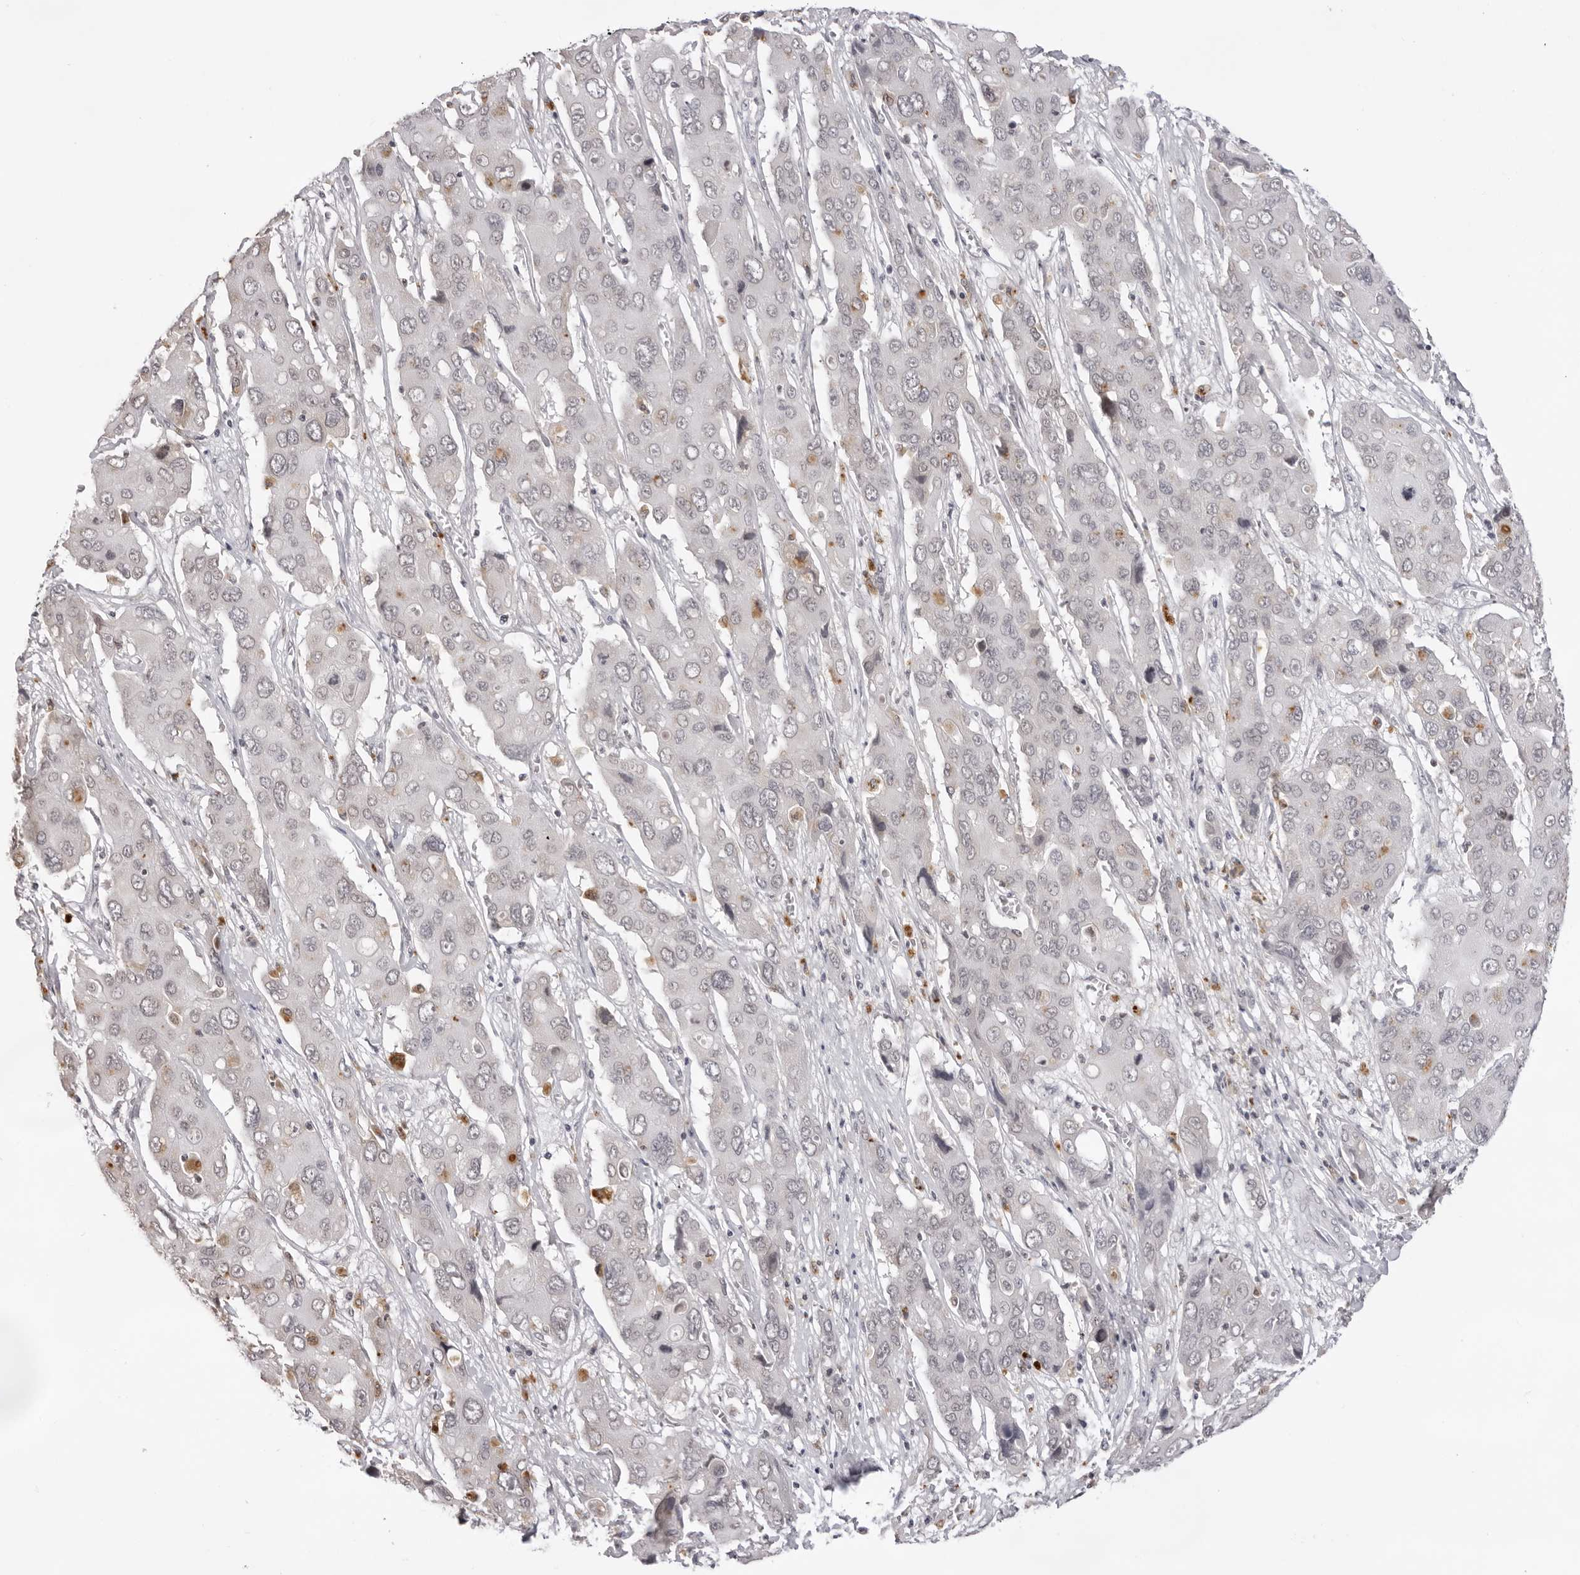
{"staining": {"intensity": "negative", "quantity": "none", "location": "none"}, "tissue": "liver cancer", "cell_type": "Tumor cells", "image_type": "cancer", "snomed": [{"axis": "morphology", "description": "Cholangiocarcinoma"}, {"axis": "topography", "description": "Liver"}], "caption": "Immunohistochemistry (IHC) photomicrograph of liver cholangiocarcinoma stained for a protein (brown), which displays no positivity in tumor cells.", "gene": "NTM", "patient": {"sex": "male", "age": 67}}